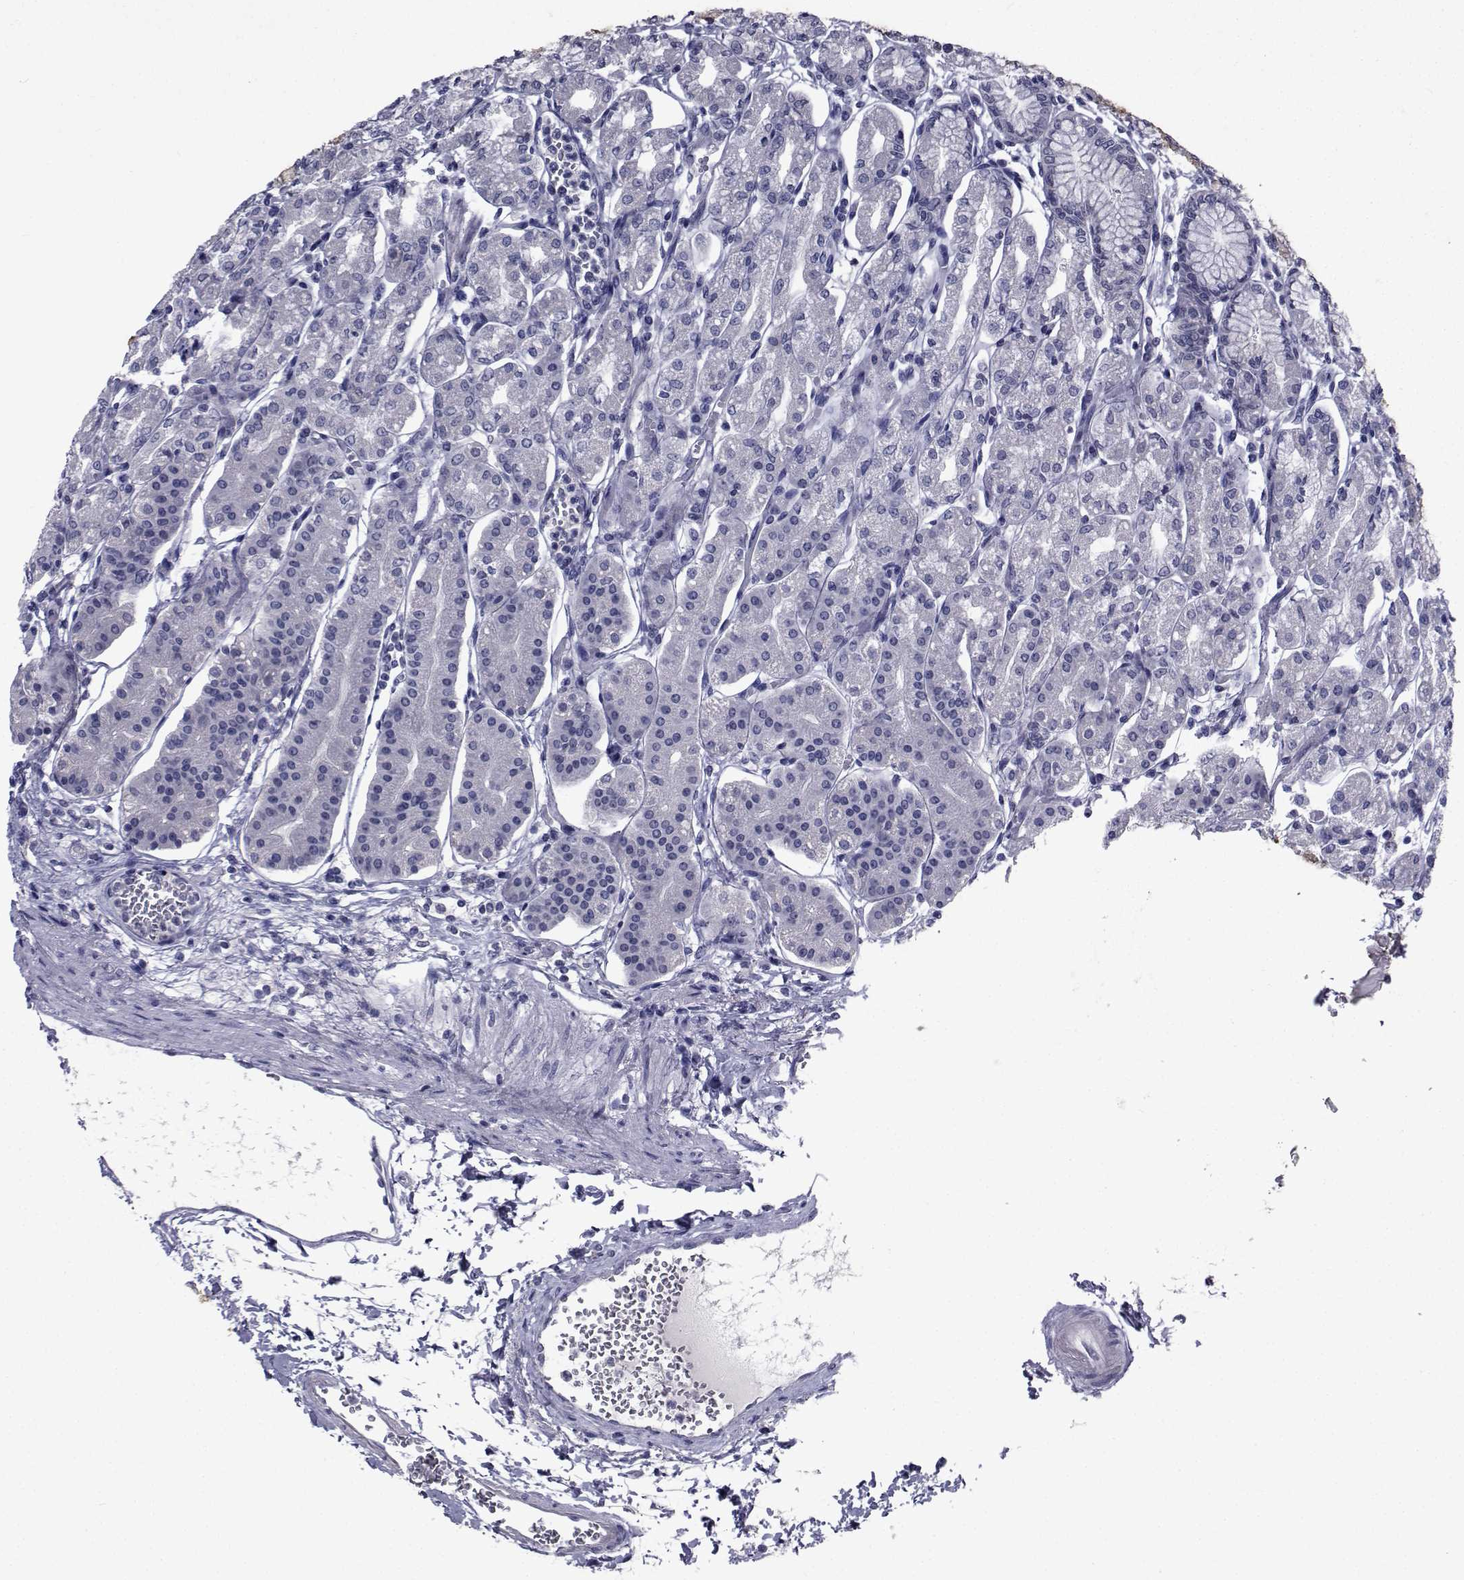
{"staining": {"intensity": "negative", "quantity": "none", "location": "none"}, "tissue": "stomach", "cell_type": "Glandular cells", "image_type": "normal", "snomed": [{"axis": "morphology", "description": "Normal tissue, NOS"}, {"axis": "topography", "description": "Skeletal muscle"}, {"axis": "topography", "description": "Stomach"}], "caption": "DAB immunohistochemical staining of unremarkable human stomach demonstrates no significant expression in glandular cells. (Stains: DAB IHC with hematoxylin counter stain, Microscopy: brightfield microscopy at high magnification).", "gene": "CHRNA1", "patient": {"sex": "female", "age": 57}}